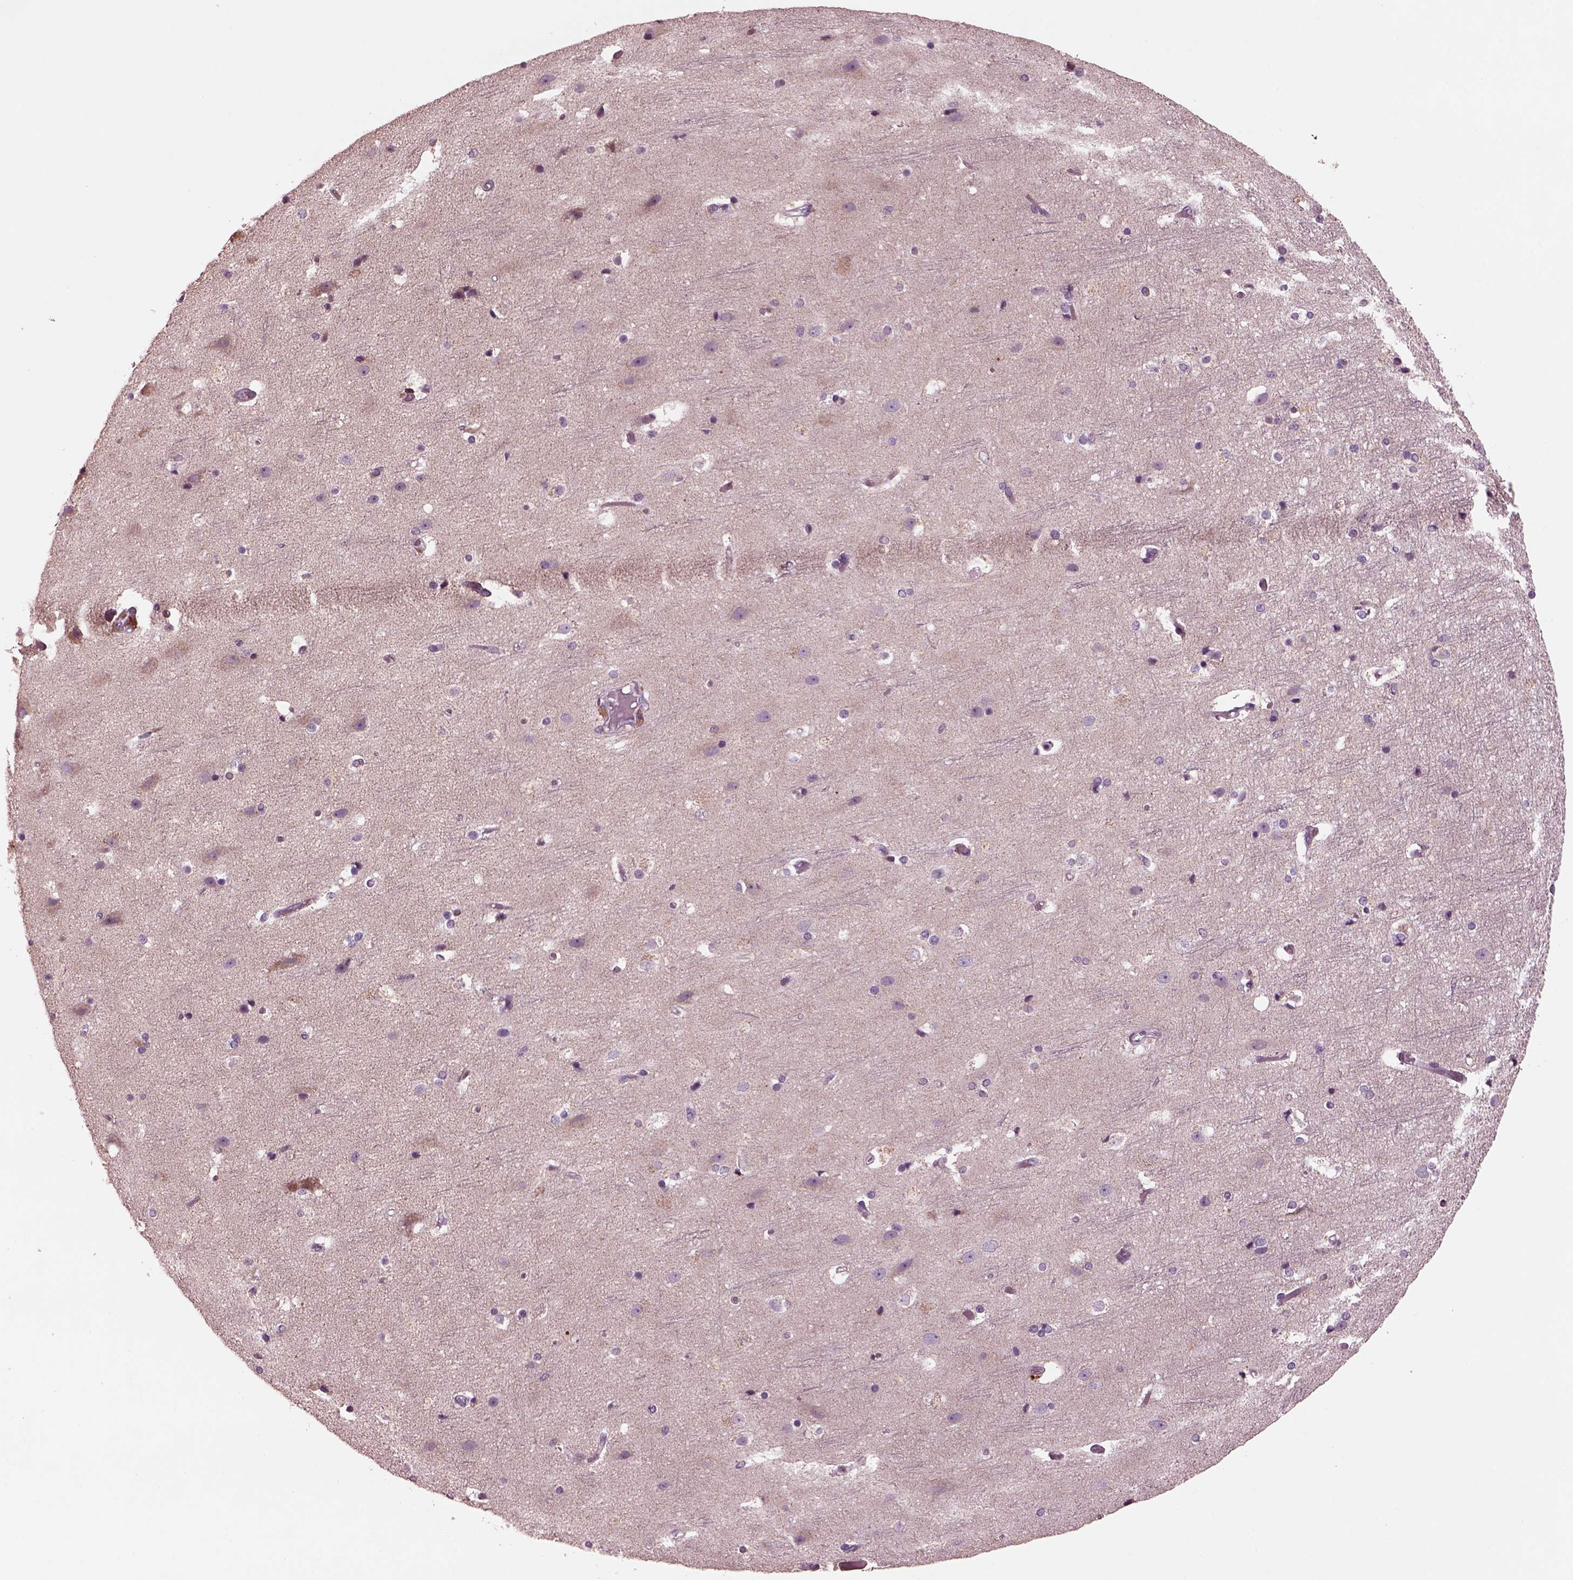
{"staining": {"intensity": "negative", "quantity": "none", "location": "none"}, "tissue": "cerebral cortex", "cell_type": "Endothelial cells", "image_type": "normal", "snomed": [{"axis": "morphology", "description": "Normal tissue, NOS"}, {"axis": "topography", "description": "Cerebral cortex"}], "caption": "An immunohistochemistry histopathology image of unremarkable cerebral cortex is shown. There is no staining in endothelial cells of cerebral cortex. Nuclei are stained in blue.", "gene": "AP4M1", "patient": {"sex": "female", "age": 52}}